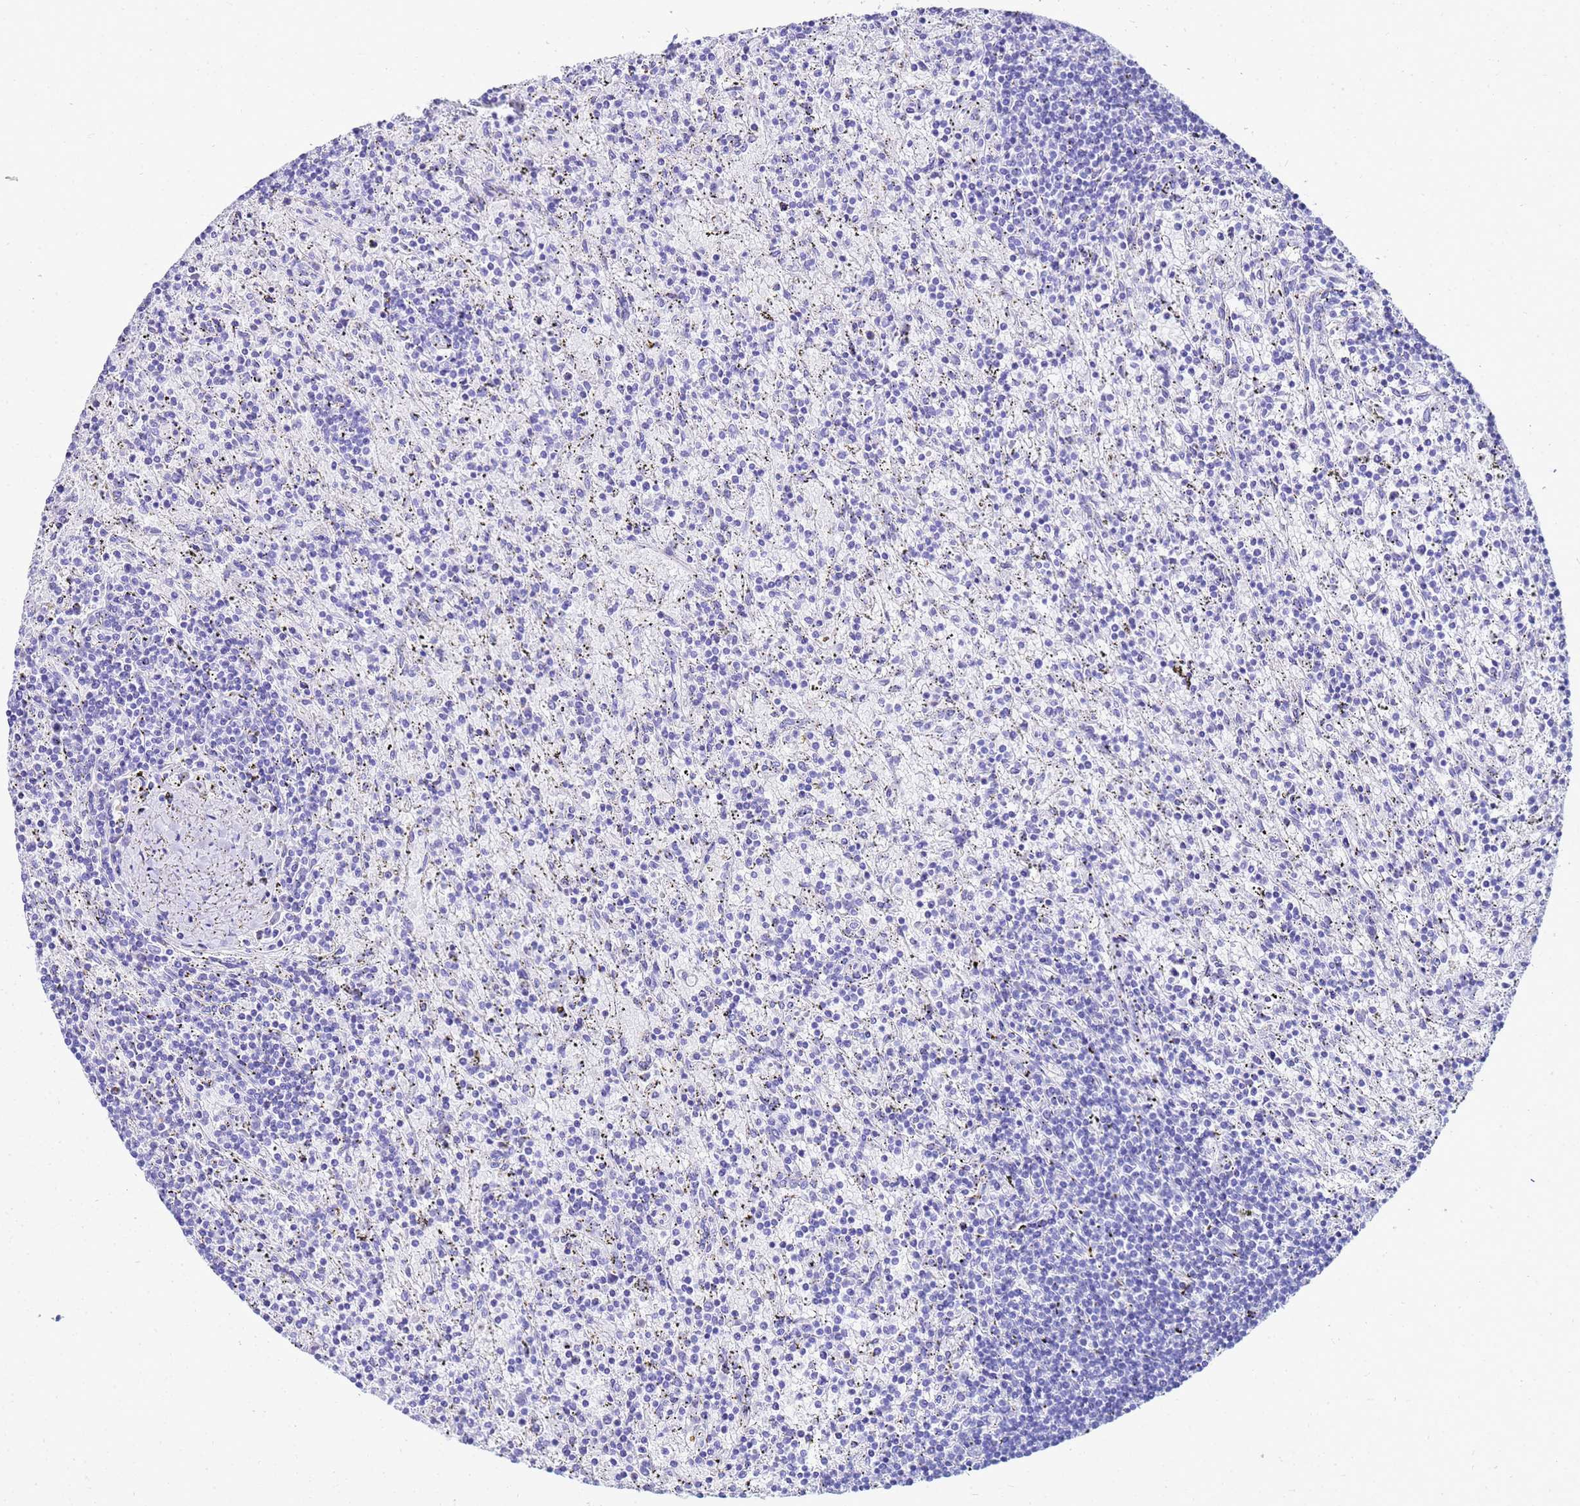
{"staining": {"intensity": "negative", "quantity": "none", "location": "none"}, "tissue": "lymphoma", "cell_type": "Tumor cells", "image_type": "cancer", "snomed": [{"axis": "morphology", "description": "Malignant lymphoma, non-Hodgkin's type, Low grade"}, {"axis": "topography", "description": "Spleen"}], "caption": "The image shows no staining of tumor cells in lymphoma. Brightfield microscopy of immunohistochemistry stained with DAB (3,3'-diaminobenzidine) (brown) and hematoxylin (blue), captured at high magnification.", "gene": "CKB", "patient": {"sex": "male", "age": 76}}